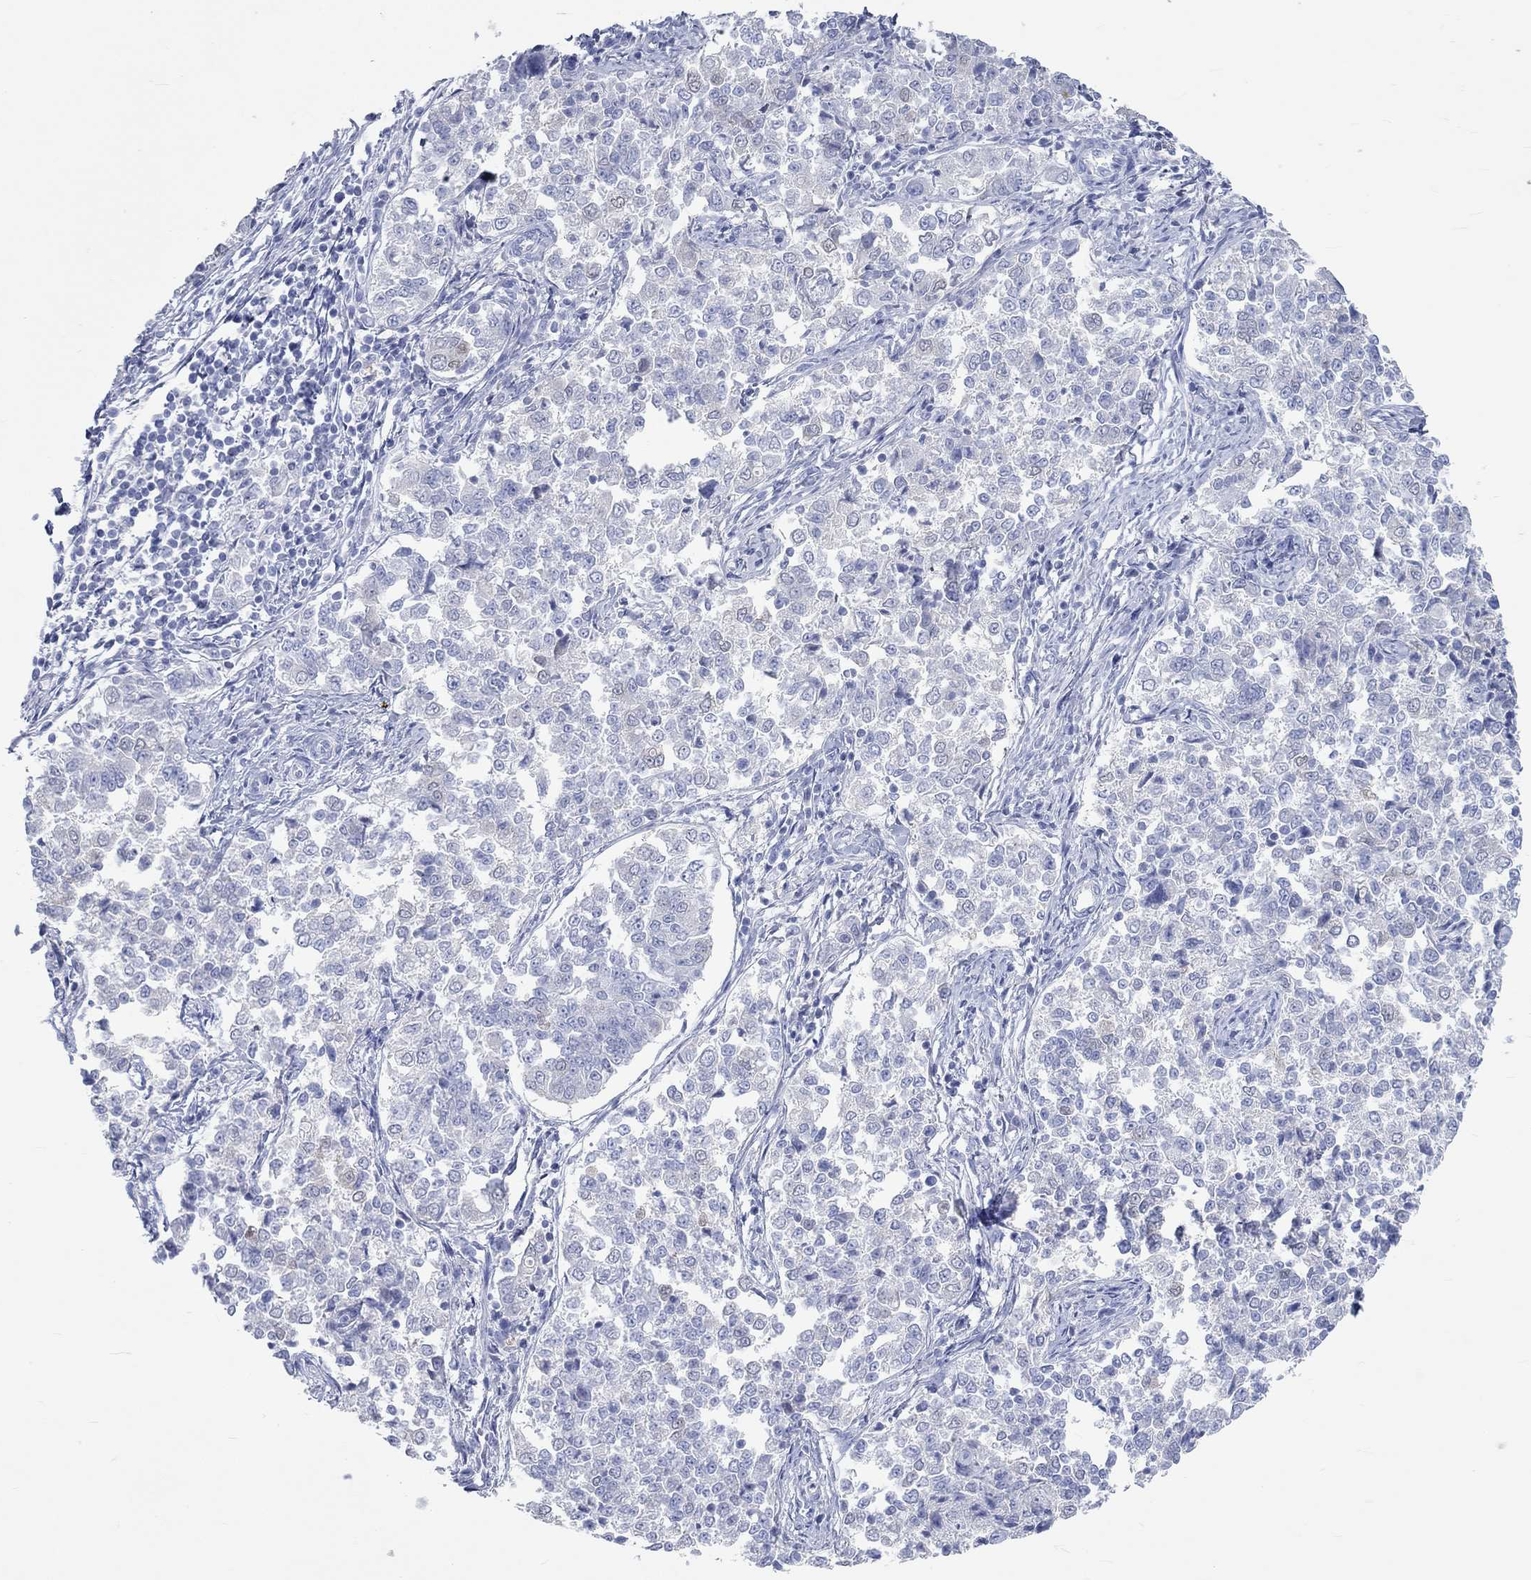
{"staining": {"intensity": "negative", "quantity": "none", "location": "none"}, "tissue": "endometrial cancer", "cell_type": "Tumor cells", "image_type": "cancer", "snomed": [{"axis": "morphology", "description": "Adenocarcinoma, NOS"}, {"axis": "topography", "description": "Endometrium"}], "caption": "Immunohistochemical staining of endometrial cancer (adenocarcinoma) demonstrates no significant expression in tumor cells.", "gene": "SPATA9", "patient": {"sex": "female", "age": 43}}